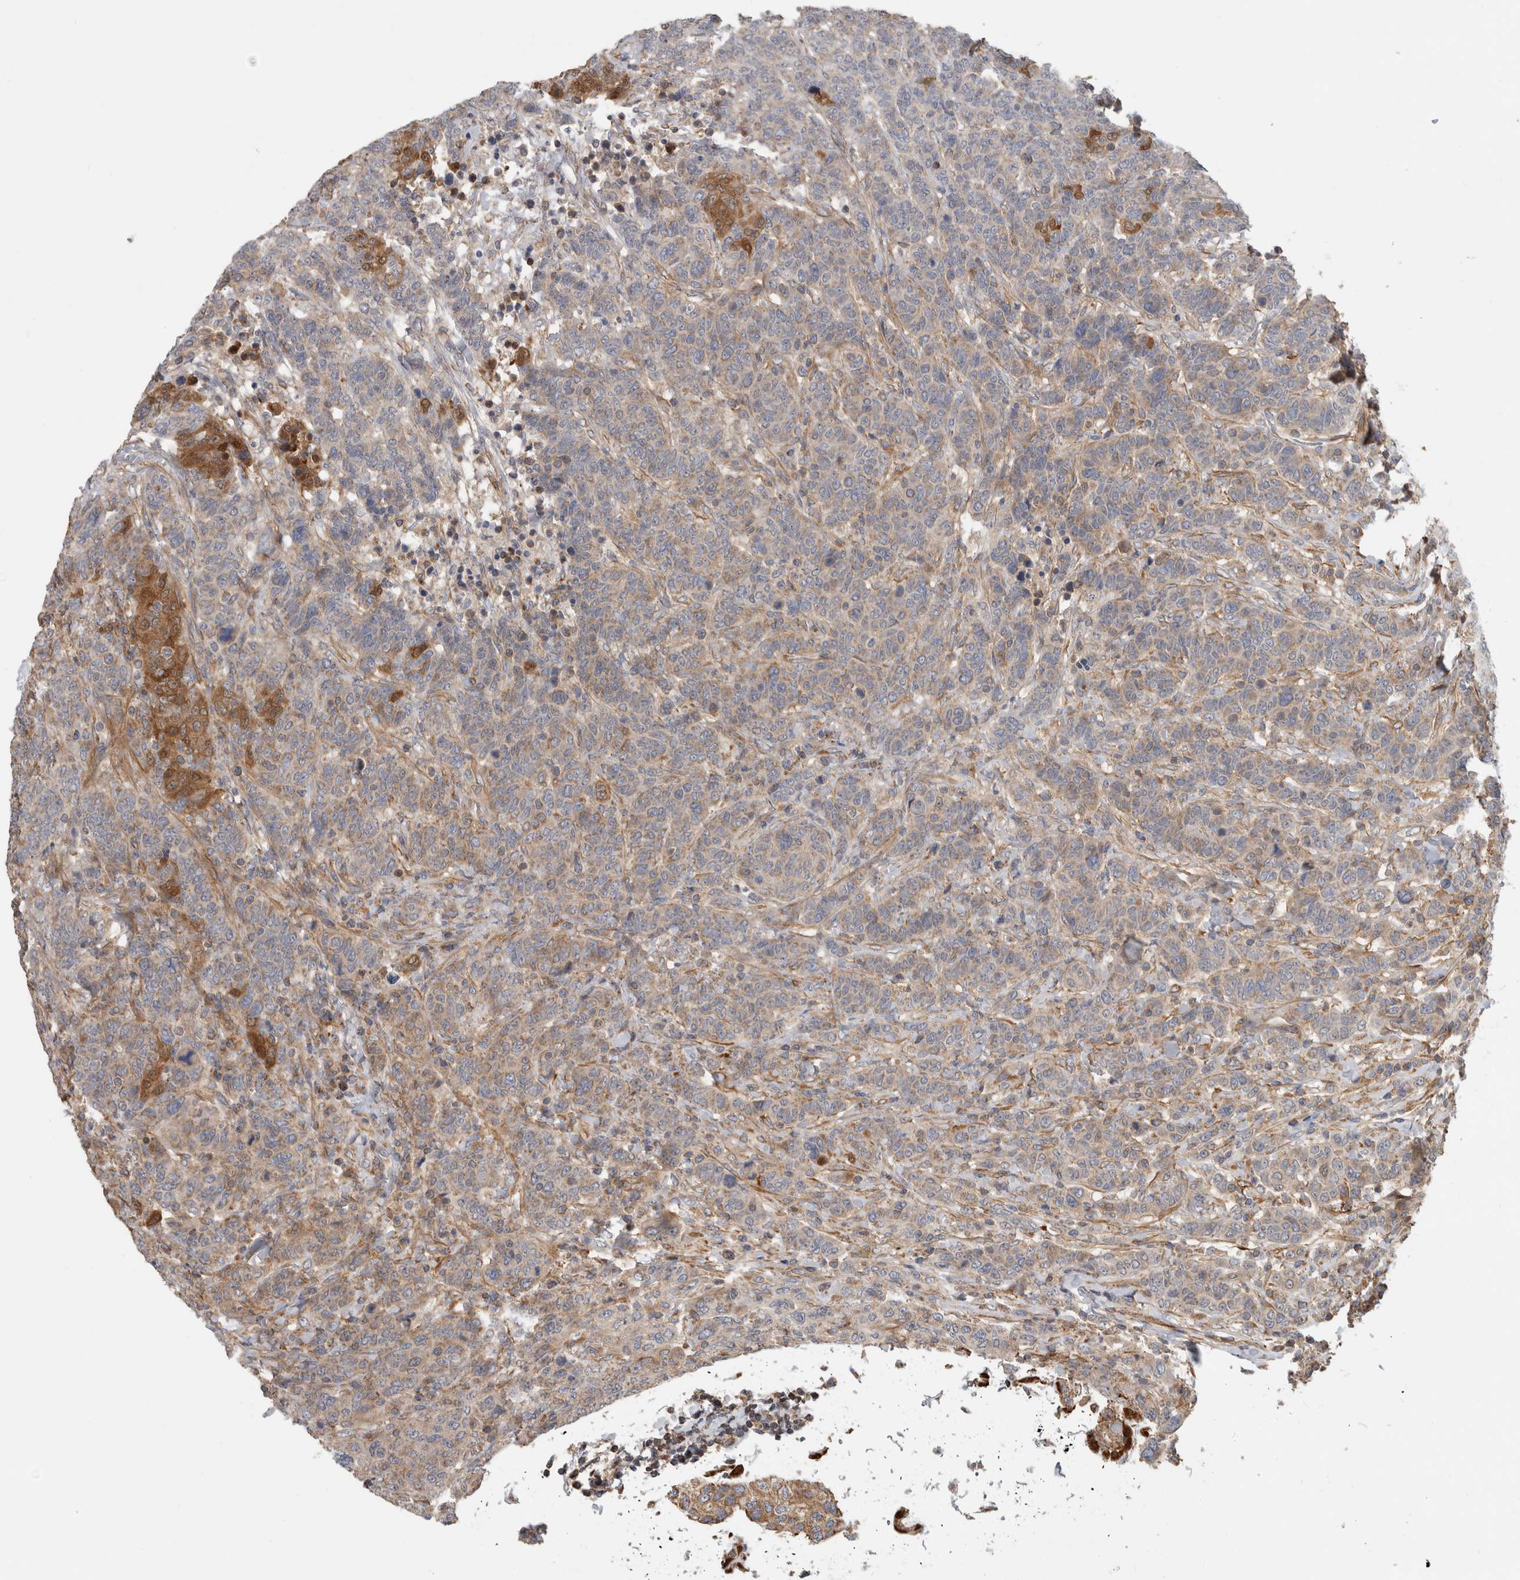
{"staining": {"intensity": "moderate", "quantity": "<25%", "location": "cytoplasmic/membranous"}, "tissue": "breast cancer", "cell_type": "Tumor cells", "image_type": "cancer", "snomed": [{"axis": "morphology", "description": "Duct carcinoma"}, {"axis": "topography", "description": "Breast"}], "caption": "IHC (DAB (3,3'-diaminobenzidine)) staining of human breast intraductal carcinoma exhibits moderate cytoplasmic/membranous protein staining in about <25% of tumor cells.", "gene": "SFXN2", "patient": {"sex": "female", "age": 37}}